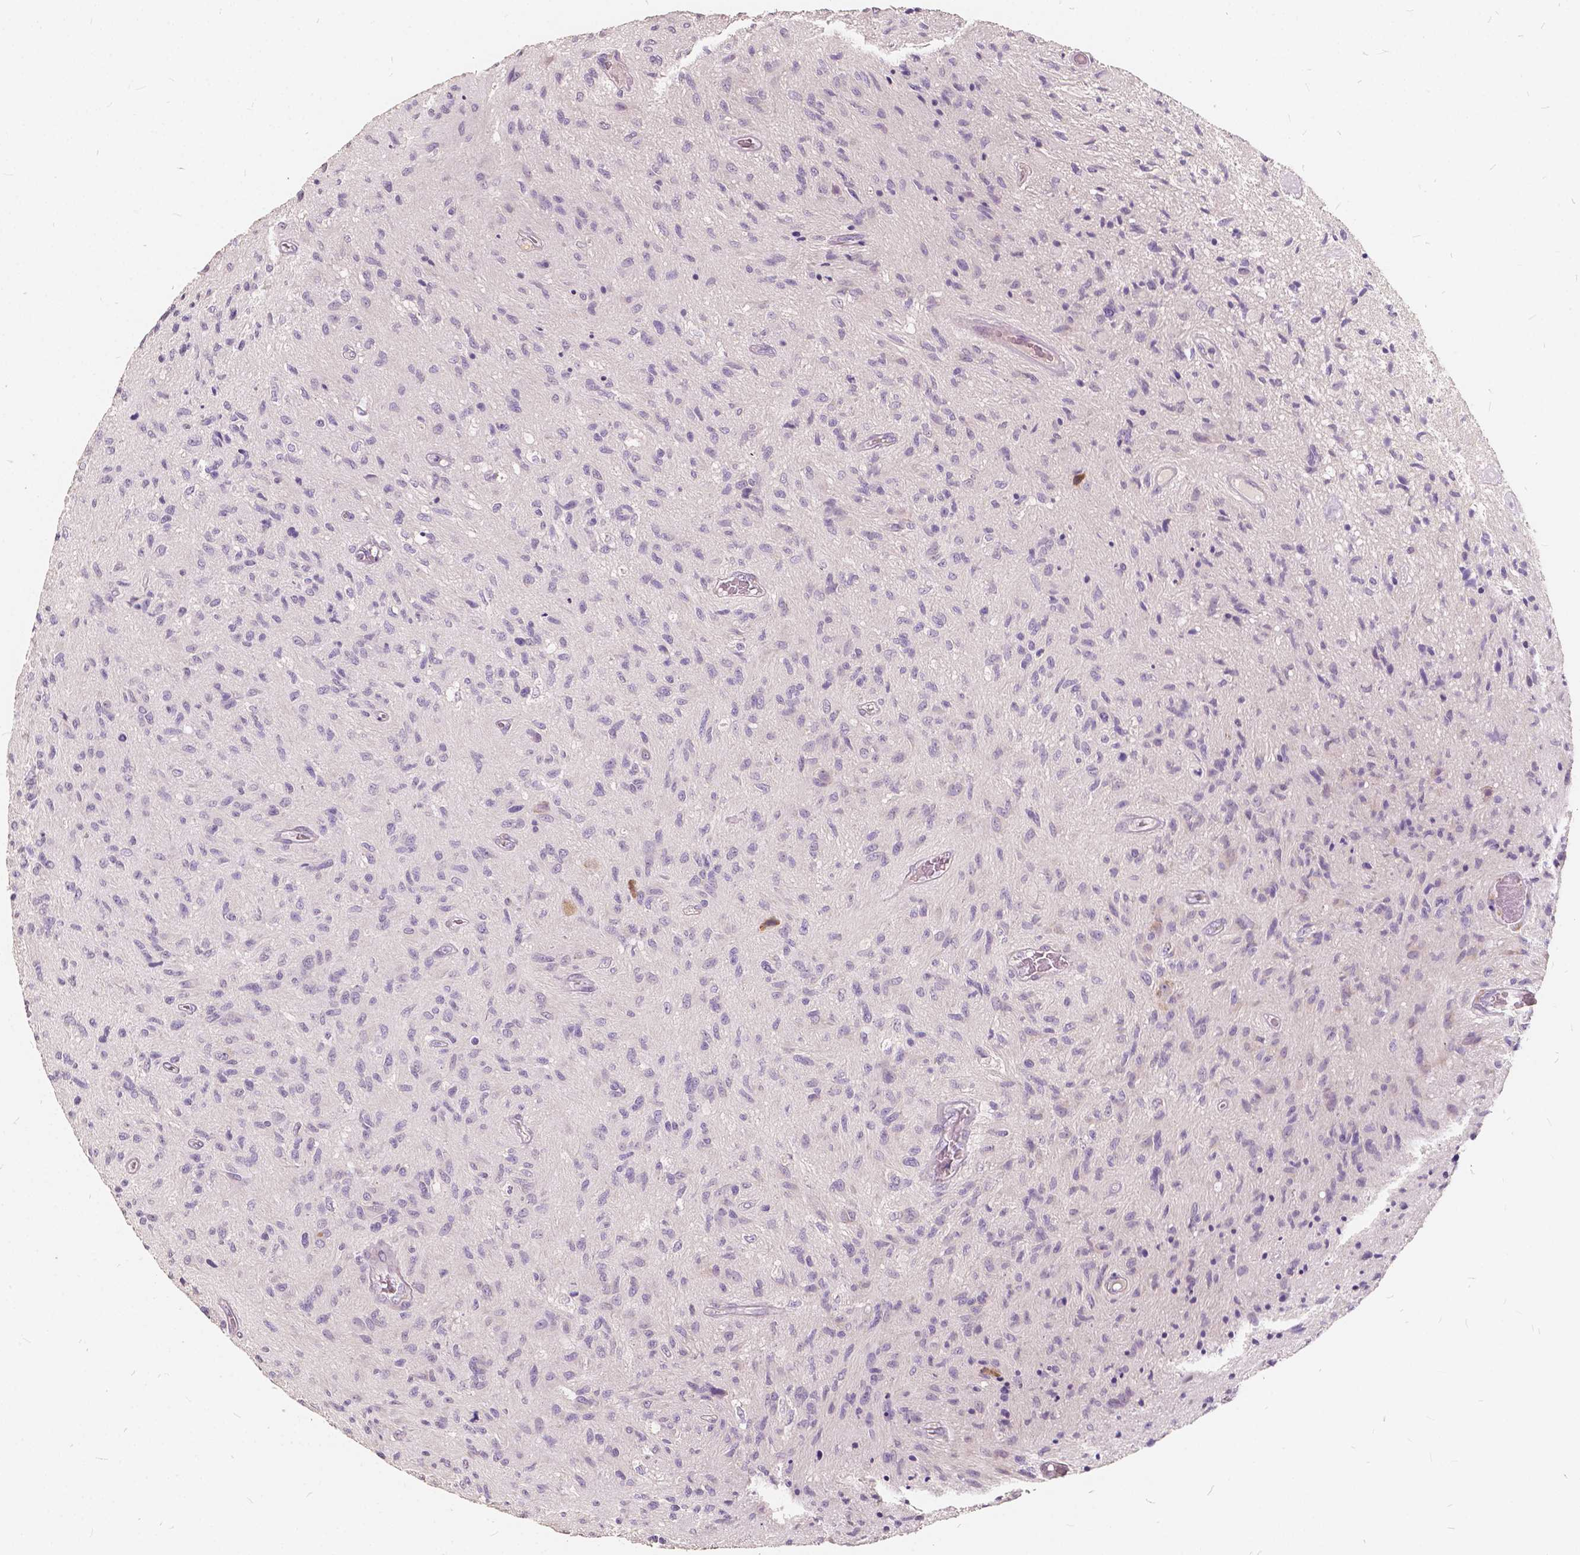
{"staining": {"intensity": "negative", "quantity": "none", "location": "none"}, "tissue": "glioma", "cell_type": "Tumor cells", "image_type": "cancer", "snomed": [{"axis": "morphology", "description": "Glioma, malignant, High grade"}, {"axis": "topography", "description": "Brain"}], "caption": "The photomicrograph displays no significant staining in tumor cells of malignant glioma (high-grade). Brightfield microscopy of immunohistochemistry stained with DAB (brown) and hematoxylin (blue), captured at high magnification.", "gene": "SLC7A8", "patient": {"sex": "male", "age": 54}}